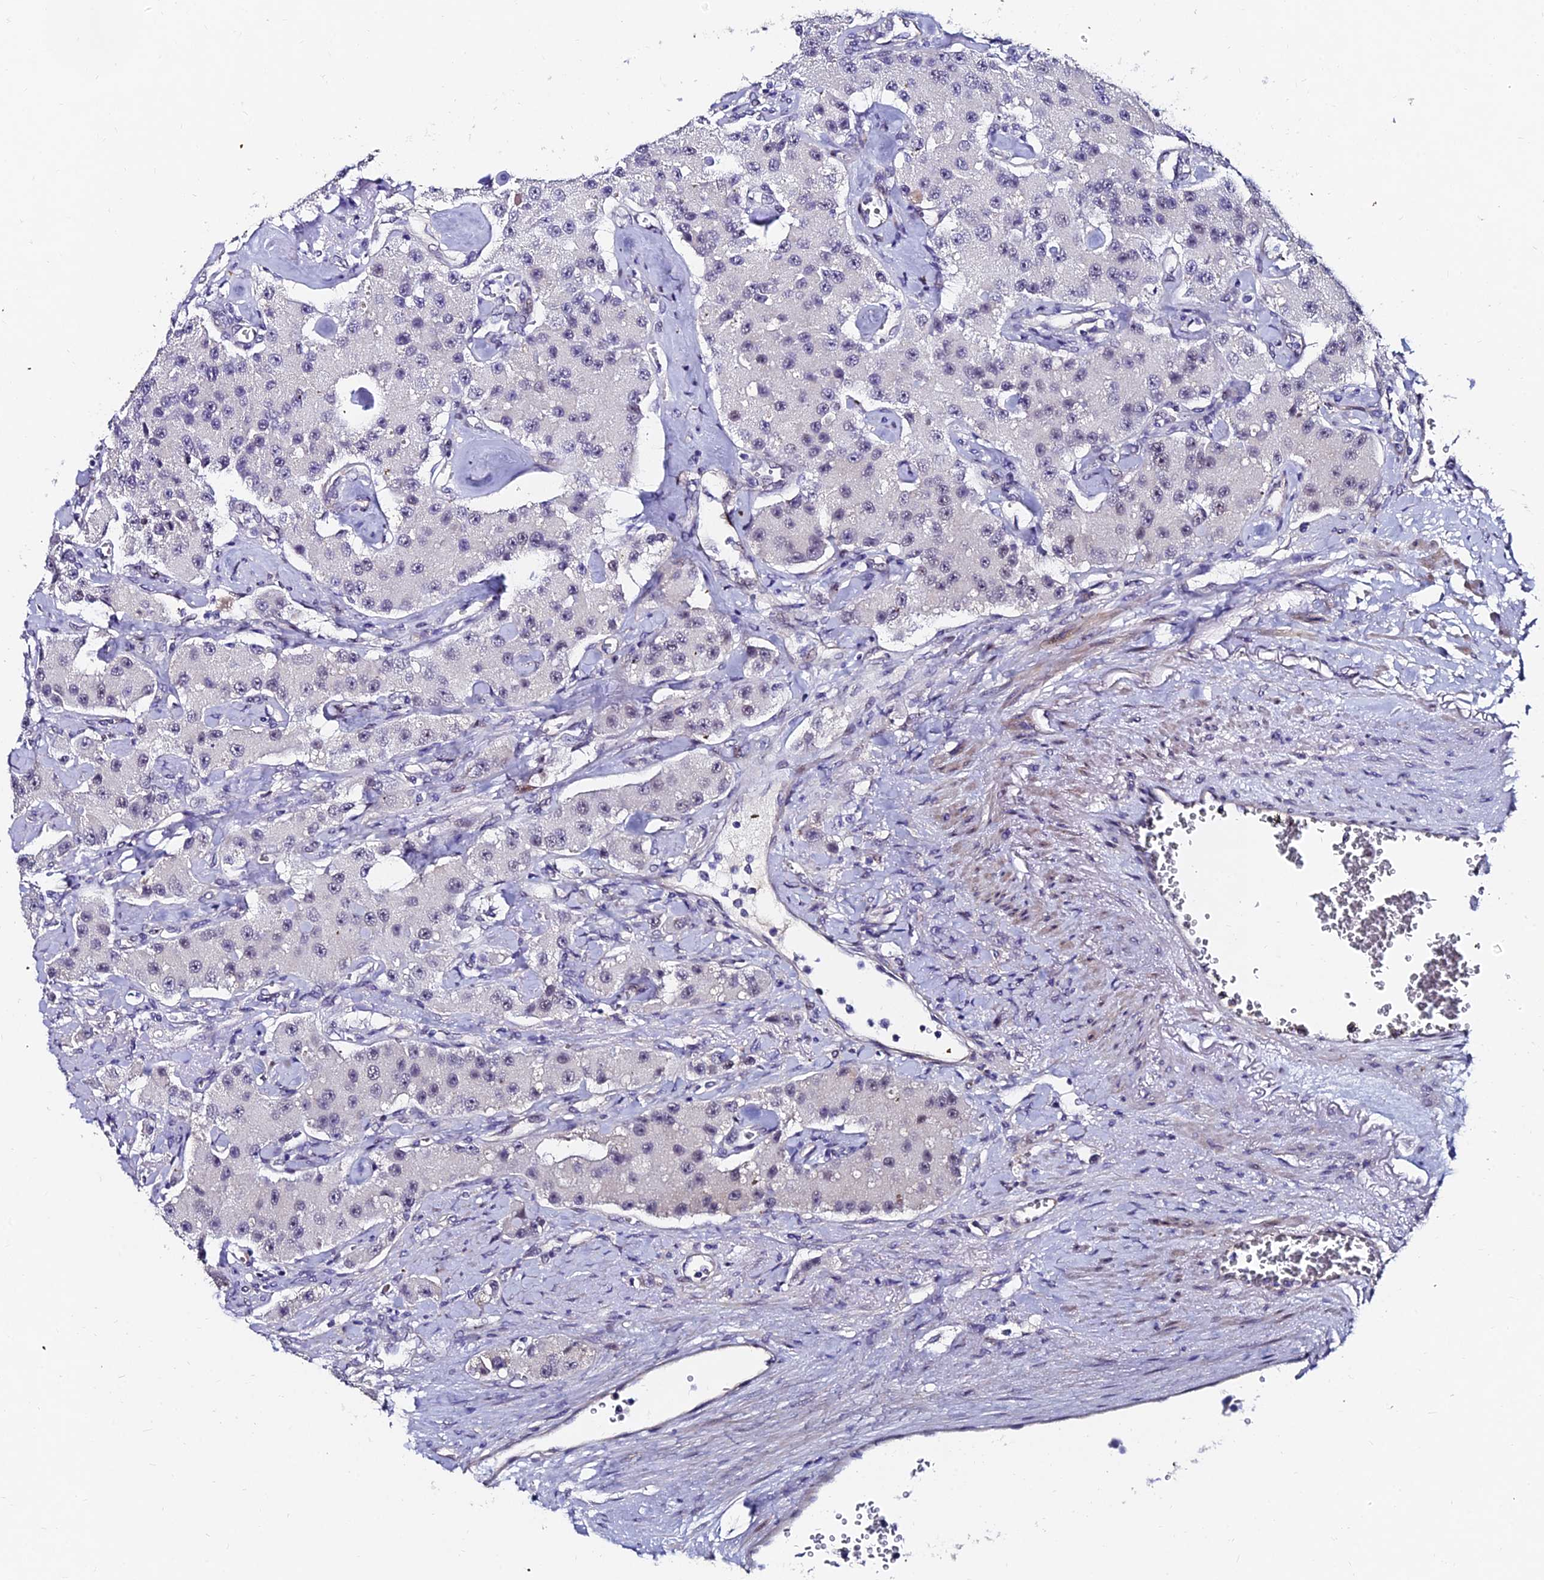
{"staining": {"intensity": "negative", "quantity": "none", "location": "none"}, "tissue": "carcinoid", "cell_type": "Tumor cells", "image_type": "cancer", "snomed": [{"axis": "morphology", "description": "Carcinoid, malignant, NOS"}, {"axis": "topography", "description": "Pancreas"}], "caption": "Tumor cells are negative for protein expression in human carcinoid (malignant).", "gene": "TRIM24", "patient": {"sex": "male", "age": 41}}